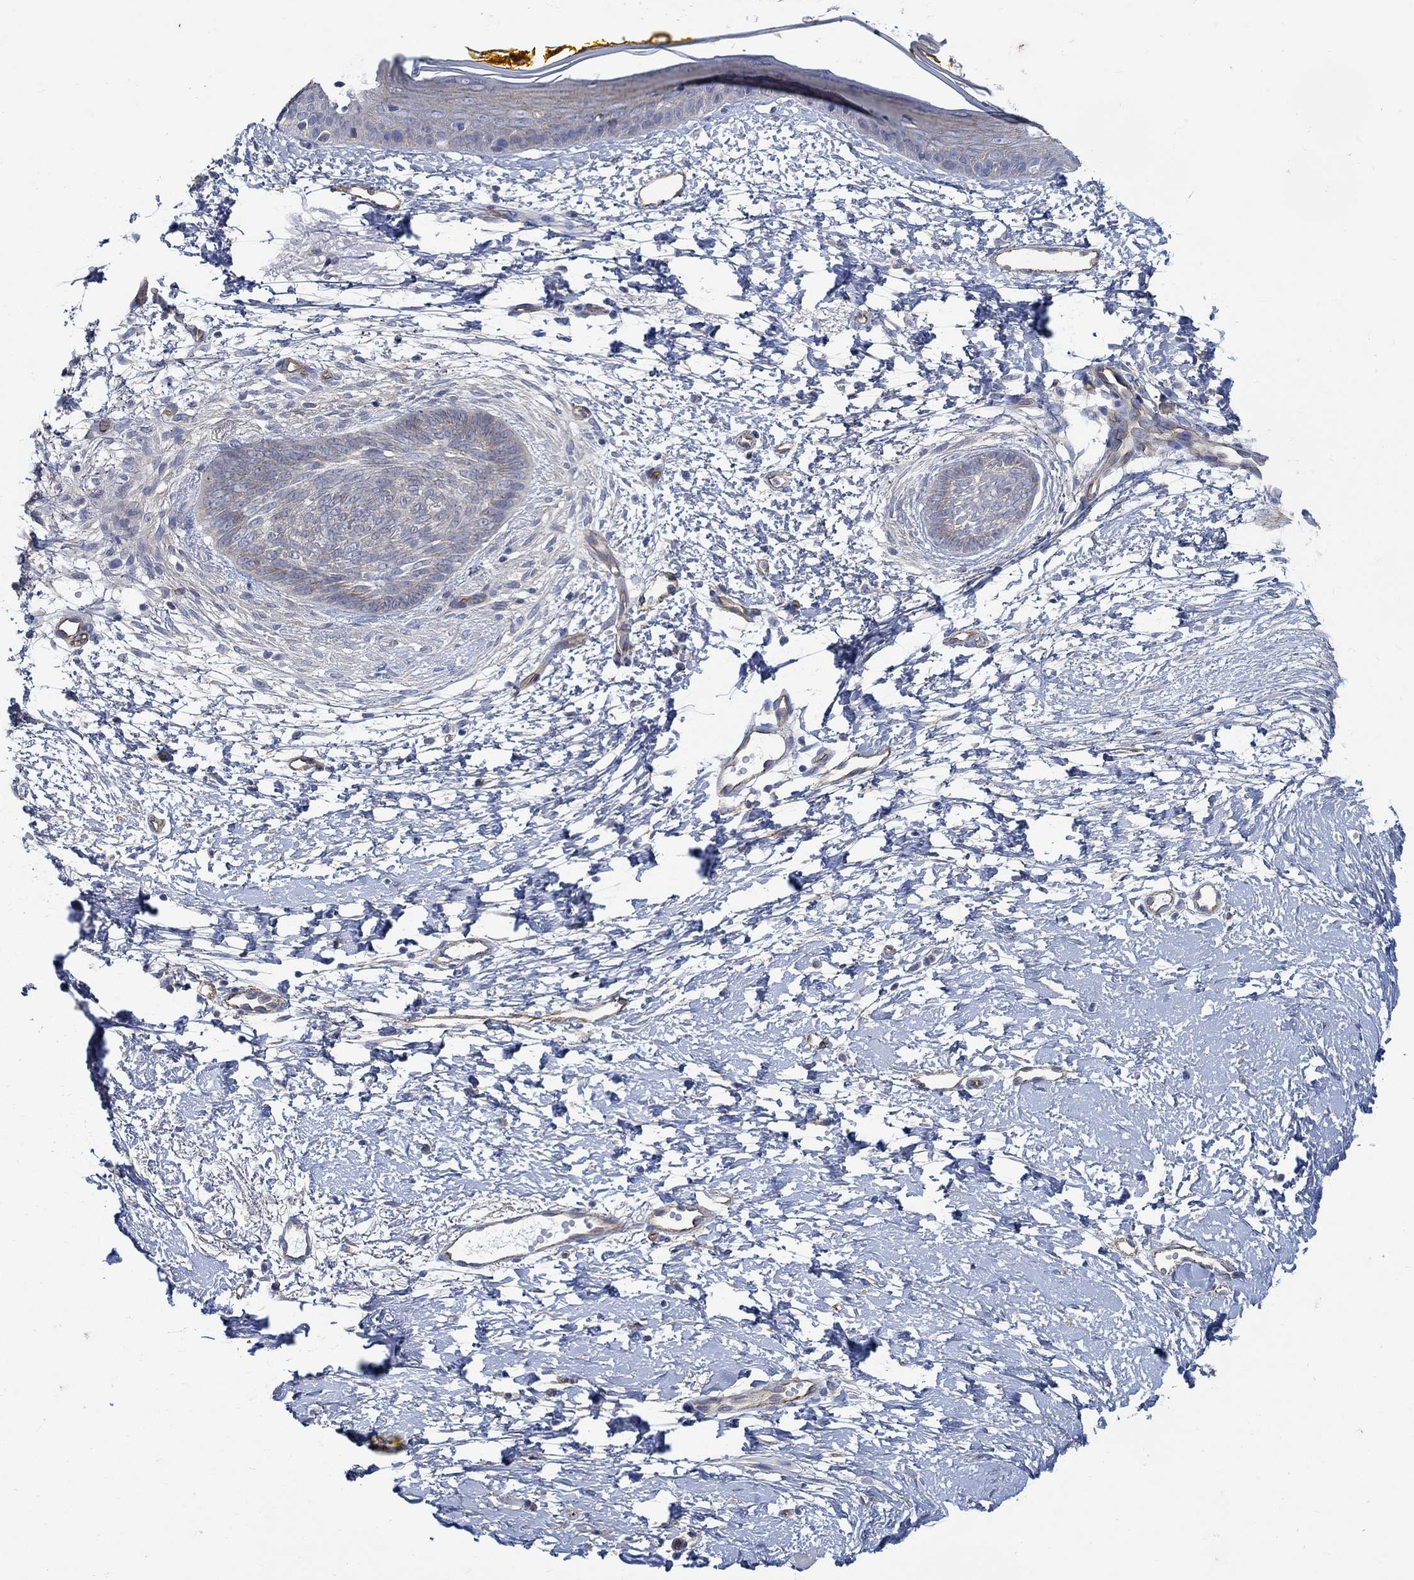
{"staining": {"intensity": "negative", "quantity": "none", "location": "none"}, "tissue": "skin cancer", "cell_type": "Tumor cells", "image_type": "cancer", "snomed": [{"axis": "morphology", "description": "Normal tissue, NOS"}, {"axis": "morphology", "description": "Basal cell carcinoma"}, {"axis": "topography", "description": "Skin"}], "caption": "This is a micrograph of immunohistochemistry (IHC) staining of skin basal cell carcinoma, which shows no staining in tumor cells.", "gene": "TMEM198", "patient": {"sex": "male", "age": 84}}